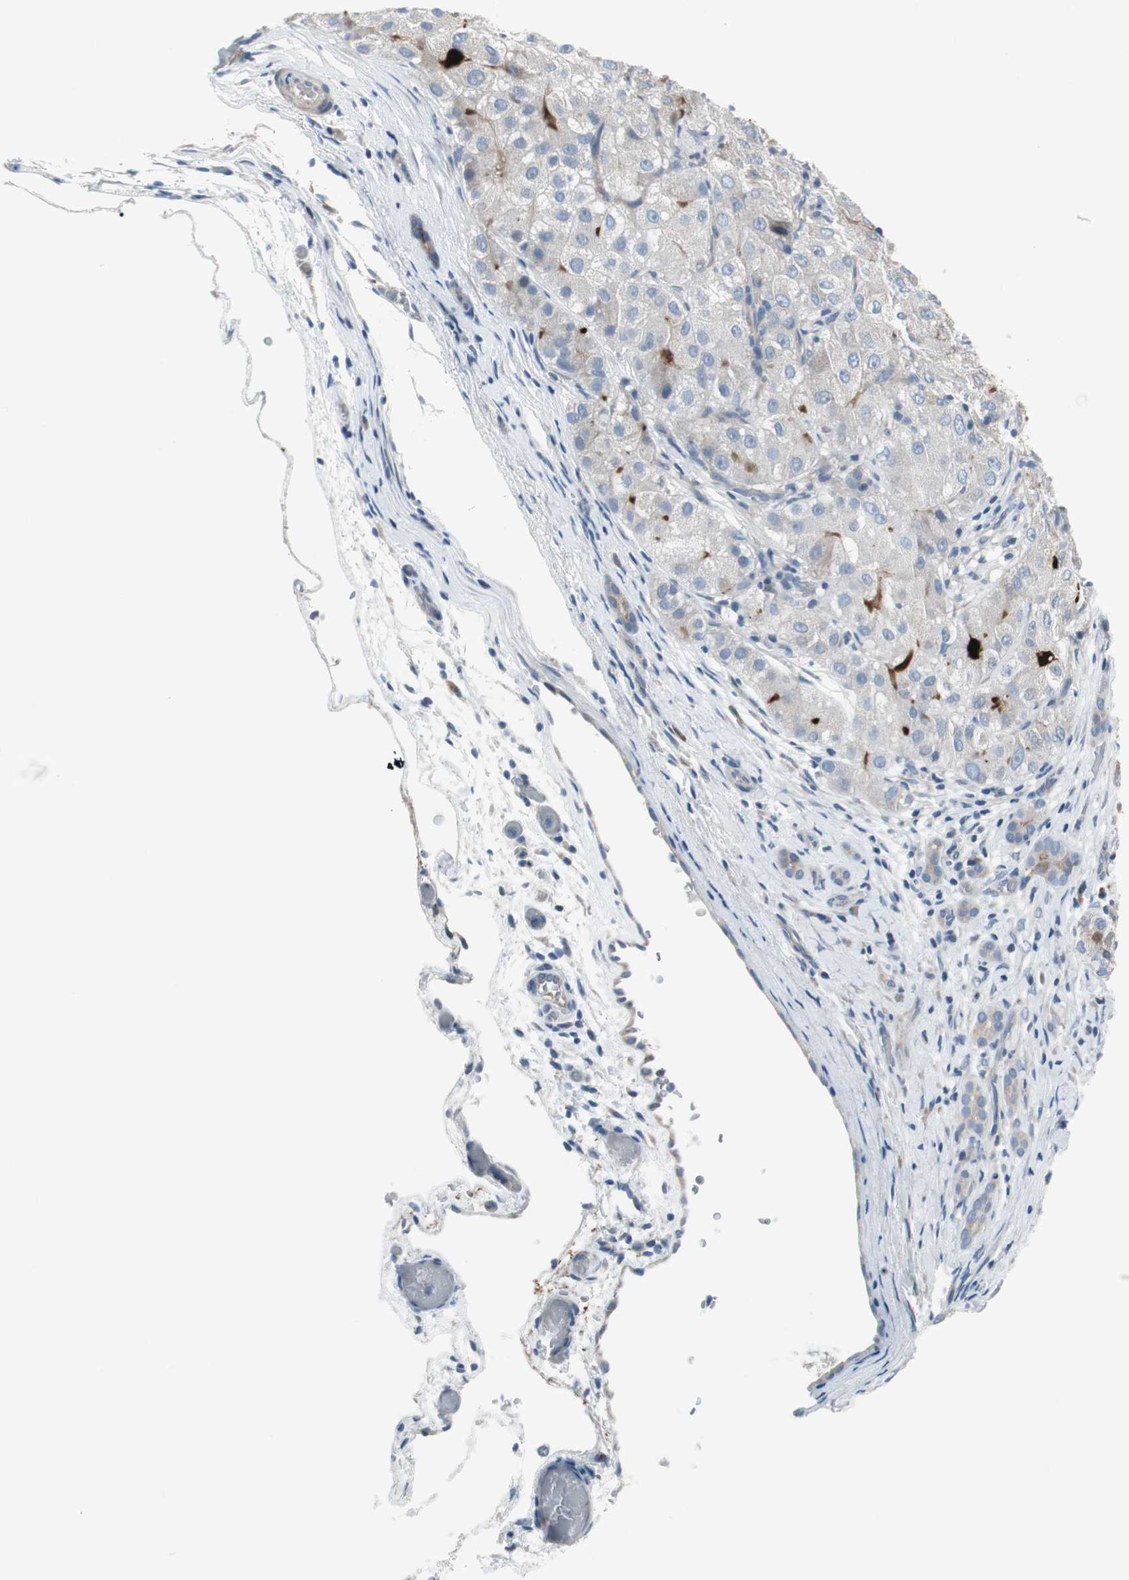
{"staining": {"intensity": "weak", "quantity": ">75%", "location": "cytoplasmic/membranous"}, "tissue": "liver cancer", "cell_type": "Tumor cells", "image_type": "cancer", "snomed": [{"axis": "morphology", "description": "Carcinoma, Hepatocellular, NOS"}, {"axis": "topography", "description": "Liver"}], "caption": "Human liver cancer stained with a brown dye shows weak cytoplasmic/membranous positive expression in about >75% of tumor cells.", "gene": "PIGR", "patient": {"sex": "male", "age": 80}}